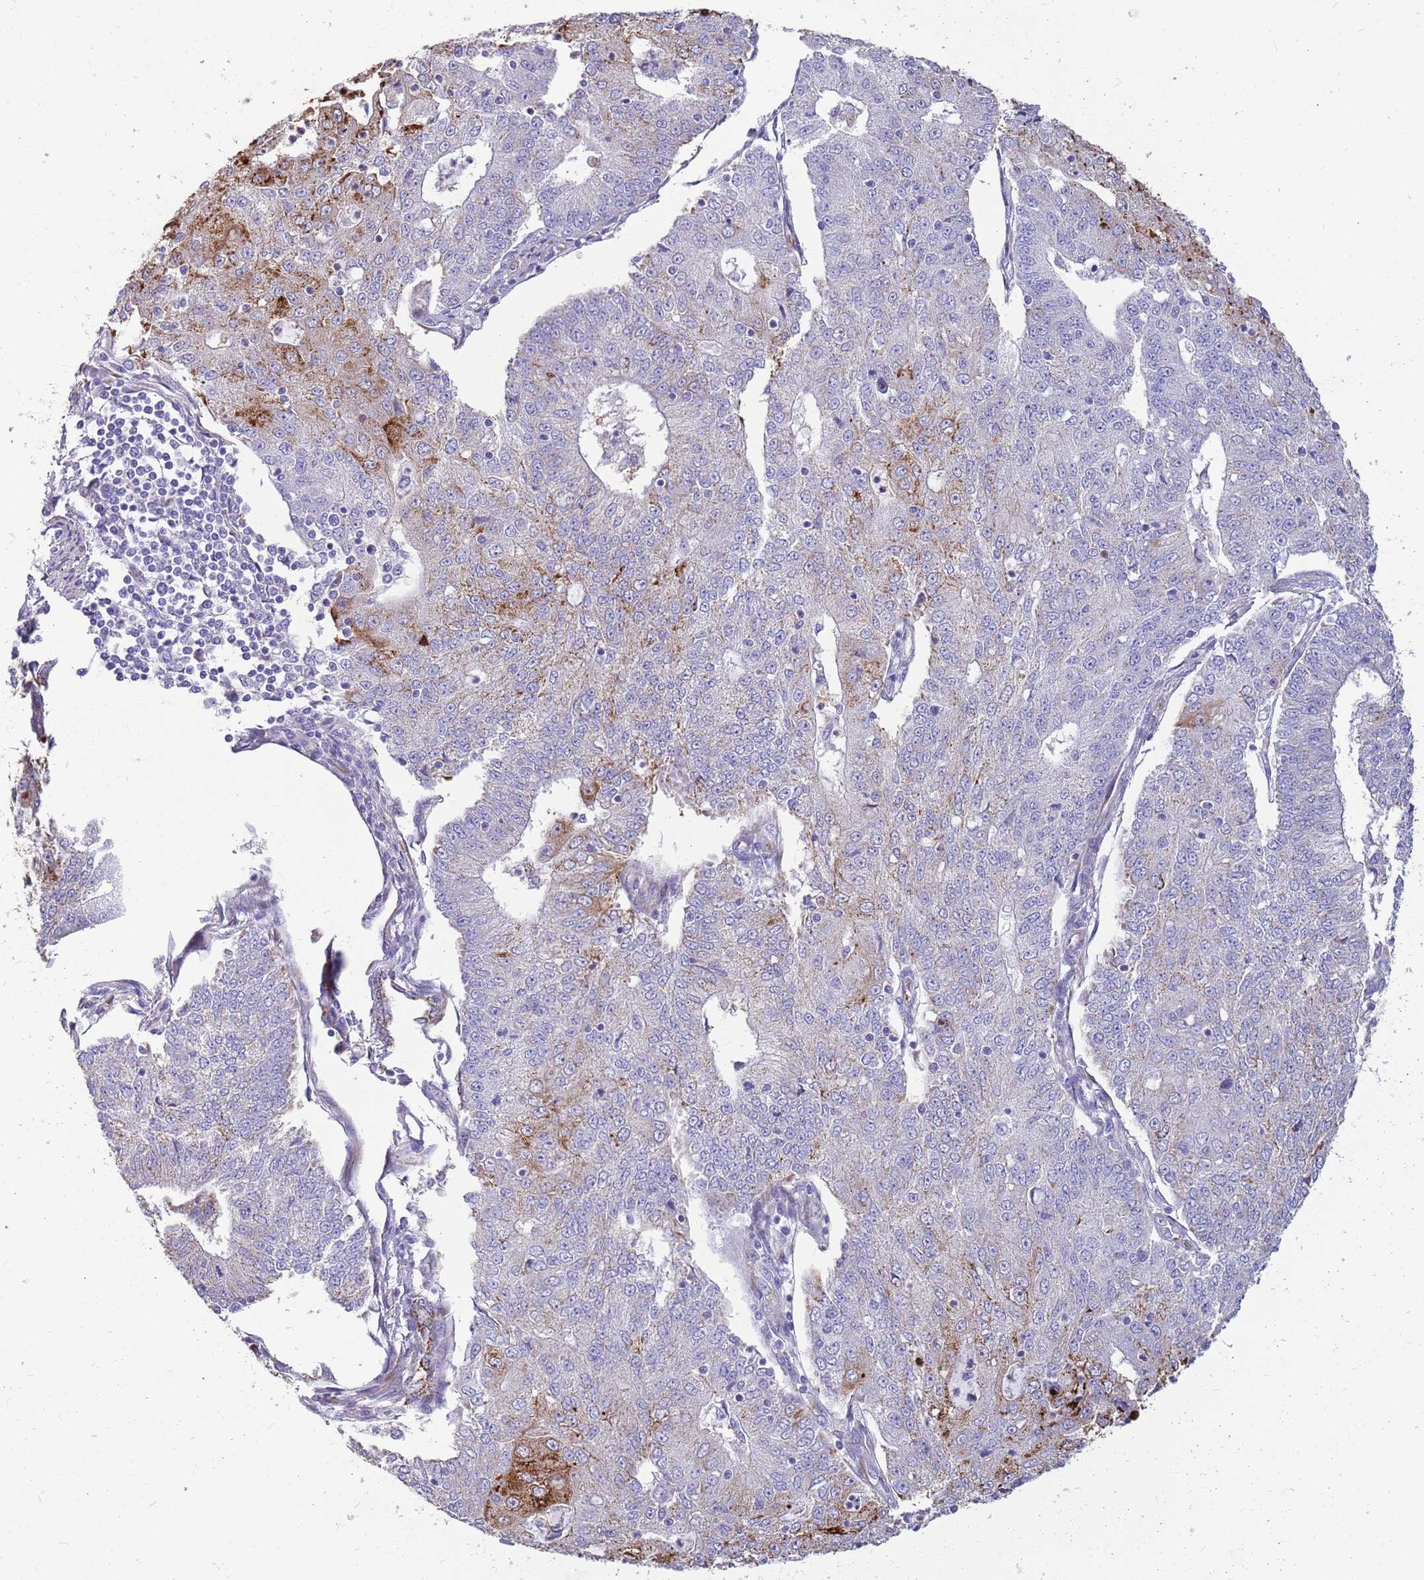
{"staining": {"intensity": "strong", "quantity": "<25%", "location": "cytoplasmic/membranous"}, "tissue": "endometrial cancer", "cell_type": "Tumor cells", "image_type": "cancer", "snomed": [{"axis": "morphology", "description": "Adenocarcinoma, NOS"}, {"axis": "topography", "description": "Endometrium"}], "caption": "About <25% of tumor cells in human adenocarcinoma (endometrial) exhibit strong cytoplasmic/membranous protein staining as visualized by brown immunohistochemical staining.", "gene": "ZDHHC1", "patient": {"sex": "female", "age": 56}}